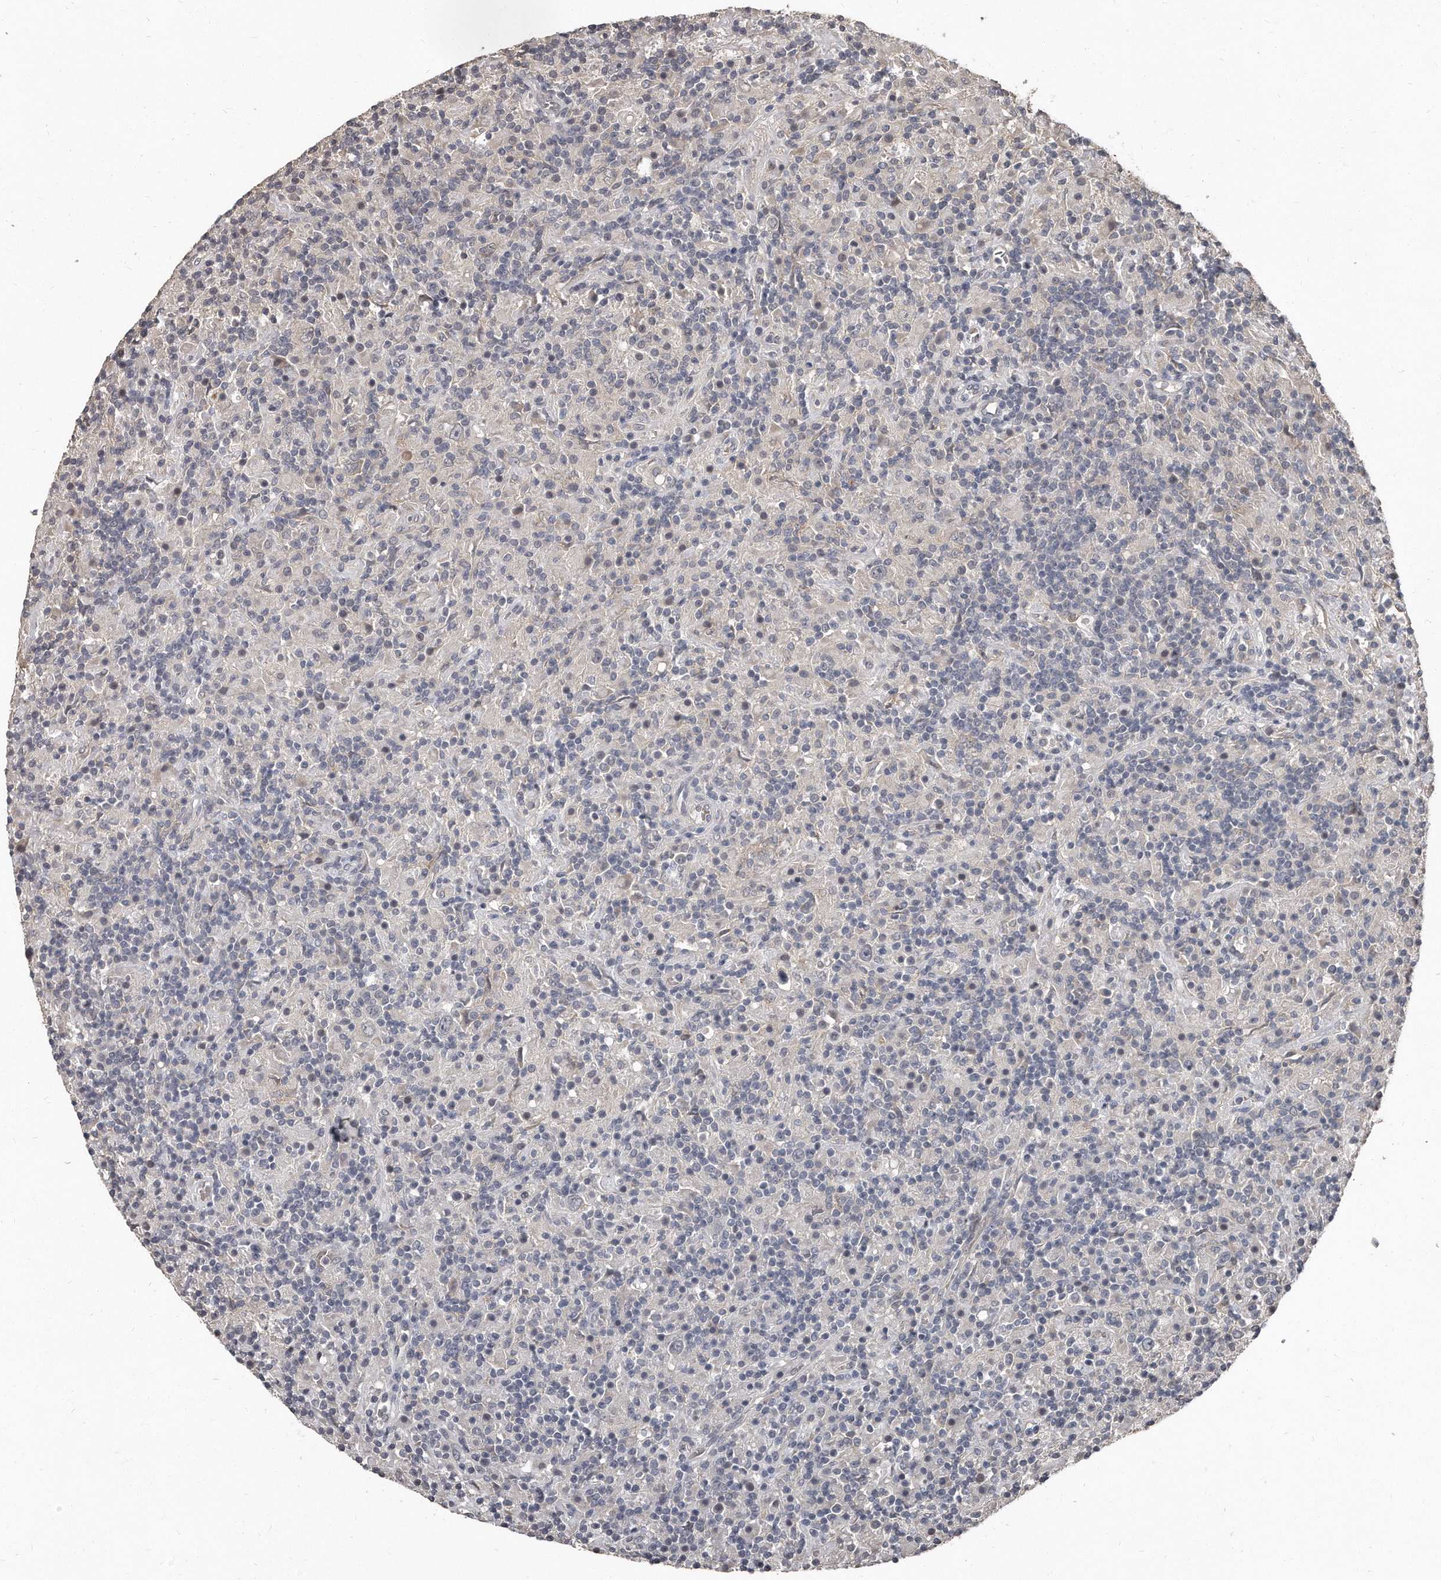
{"staining": {"intensity": "negative", "quantity": "none", "location": "none"}, "tissue": "lymphoma", "cell_type": "Tumor cells", "image_type": "cancer", "snomed": [{"axis": "morphology", "description": "Hodgkin's disease, NOS"}, {"axis": "topography", "description": "Lymph node"}], "caption": "Tumor cells are negative for protein expression in human lymphoma.", "gene": "GRB10", "patient": {"sex": "male", "age": 70}}